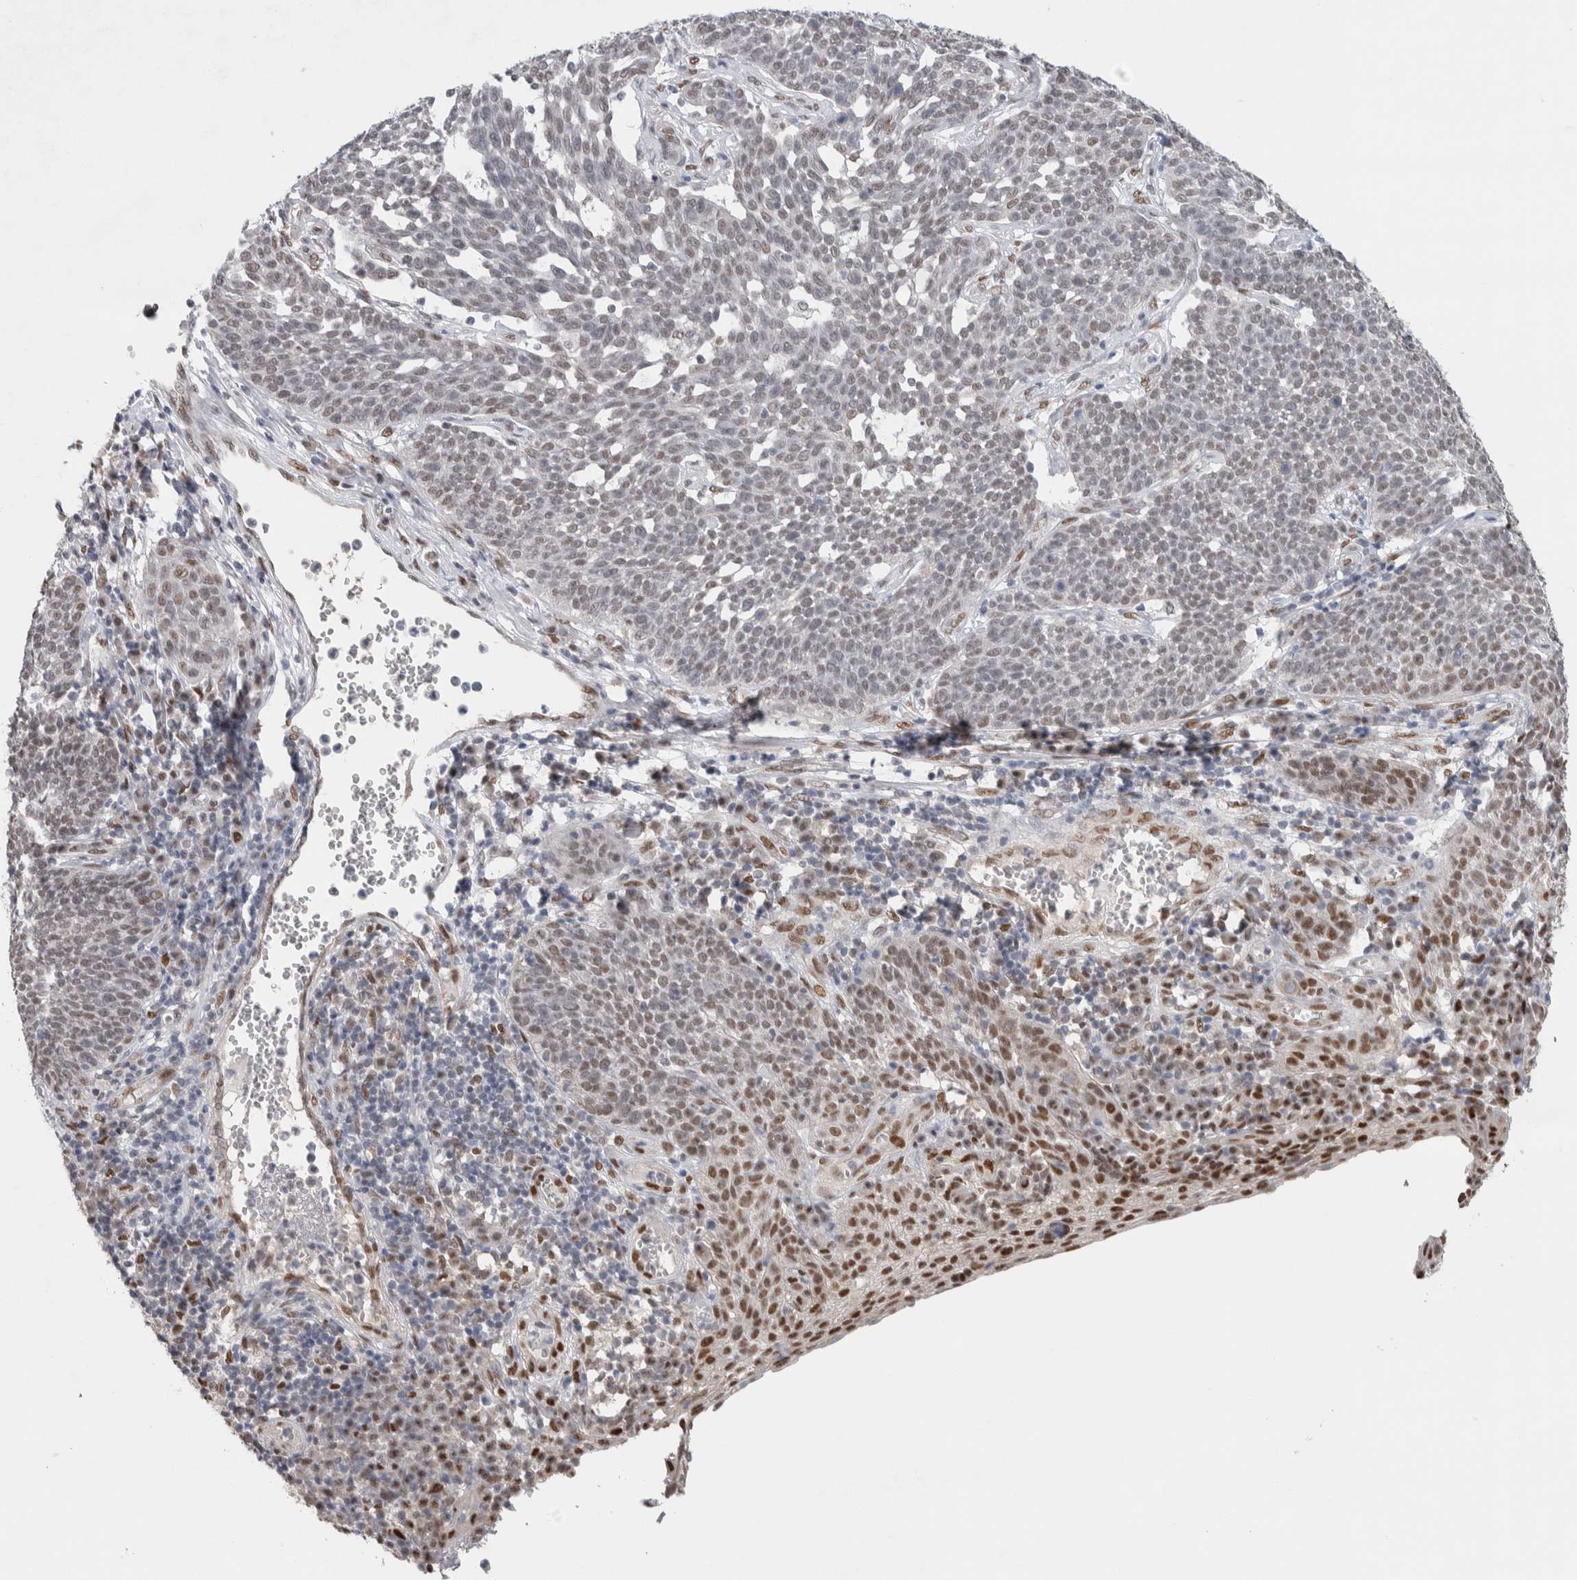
{"staining": {"intensity": "weak", "quantity": "<25%", "location": "nuclear"}, "tissue": "cervical cancer", "cell_type": "Tumor cells", "image_type": "cancer", "snomed": [{"axis": "morphology", "description": "Squamous cell carcinoma, NOS"}, {"axis": "topography", "description": "Cervix"}], "caption": "Immunohistochemistry (IHC) histopathology image of neoplastic tissue: human cervical cancer stained with DAB displays no significant protein staining in tumor cells.", "gene": "PRMT1", "patient": {"sex": "female", "age": 34}}